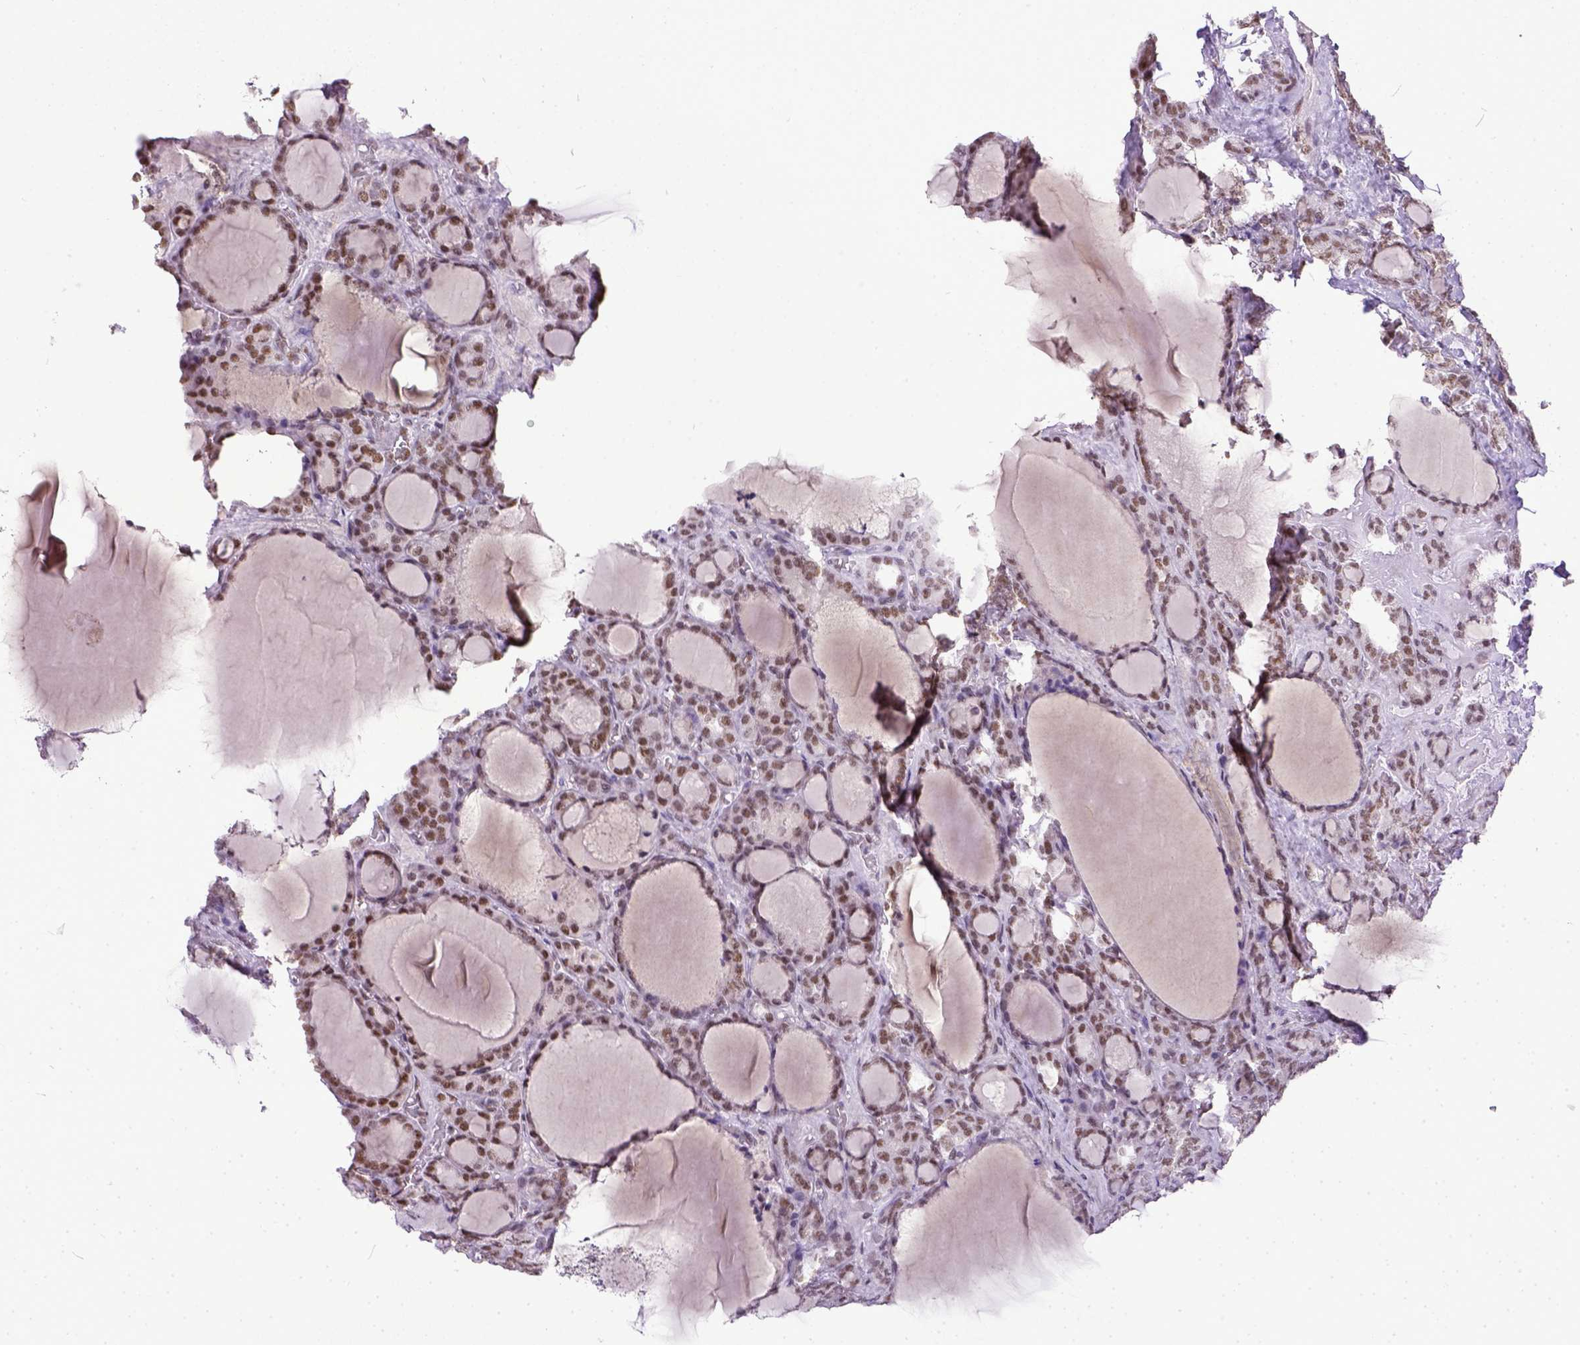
{"staining": {"intensity": "moderate", "quantity": ">75%", "location": "nuclear"}, "tissue": "thyroid cancer", "cell_type": "Tumor cells", "image_type": "cancer", "snomed": [{"axis": "morphology", "description": "Normal tissue, NOS"}, {"axis": "morphology", "description": "Follicular adenoma carcinoma, NOS"}, {"axis": "topography", "description": "Thyroid gland"}], "caption": "Human thyroid cancer (follicular adenoma carcinoma) stained for a protein (brown) reveals moderate nuclear positive positivity in about >75% of tumor cells.", "gene": "ERCC1", "patient": {"sex": "female", "age": 31}}